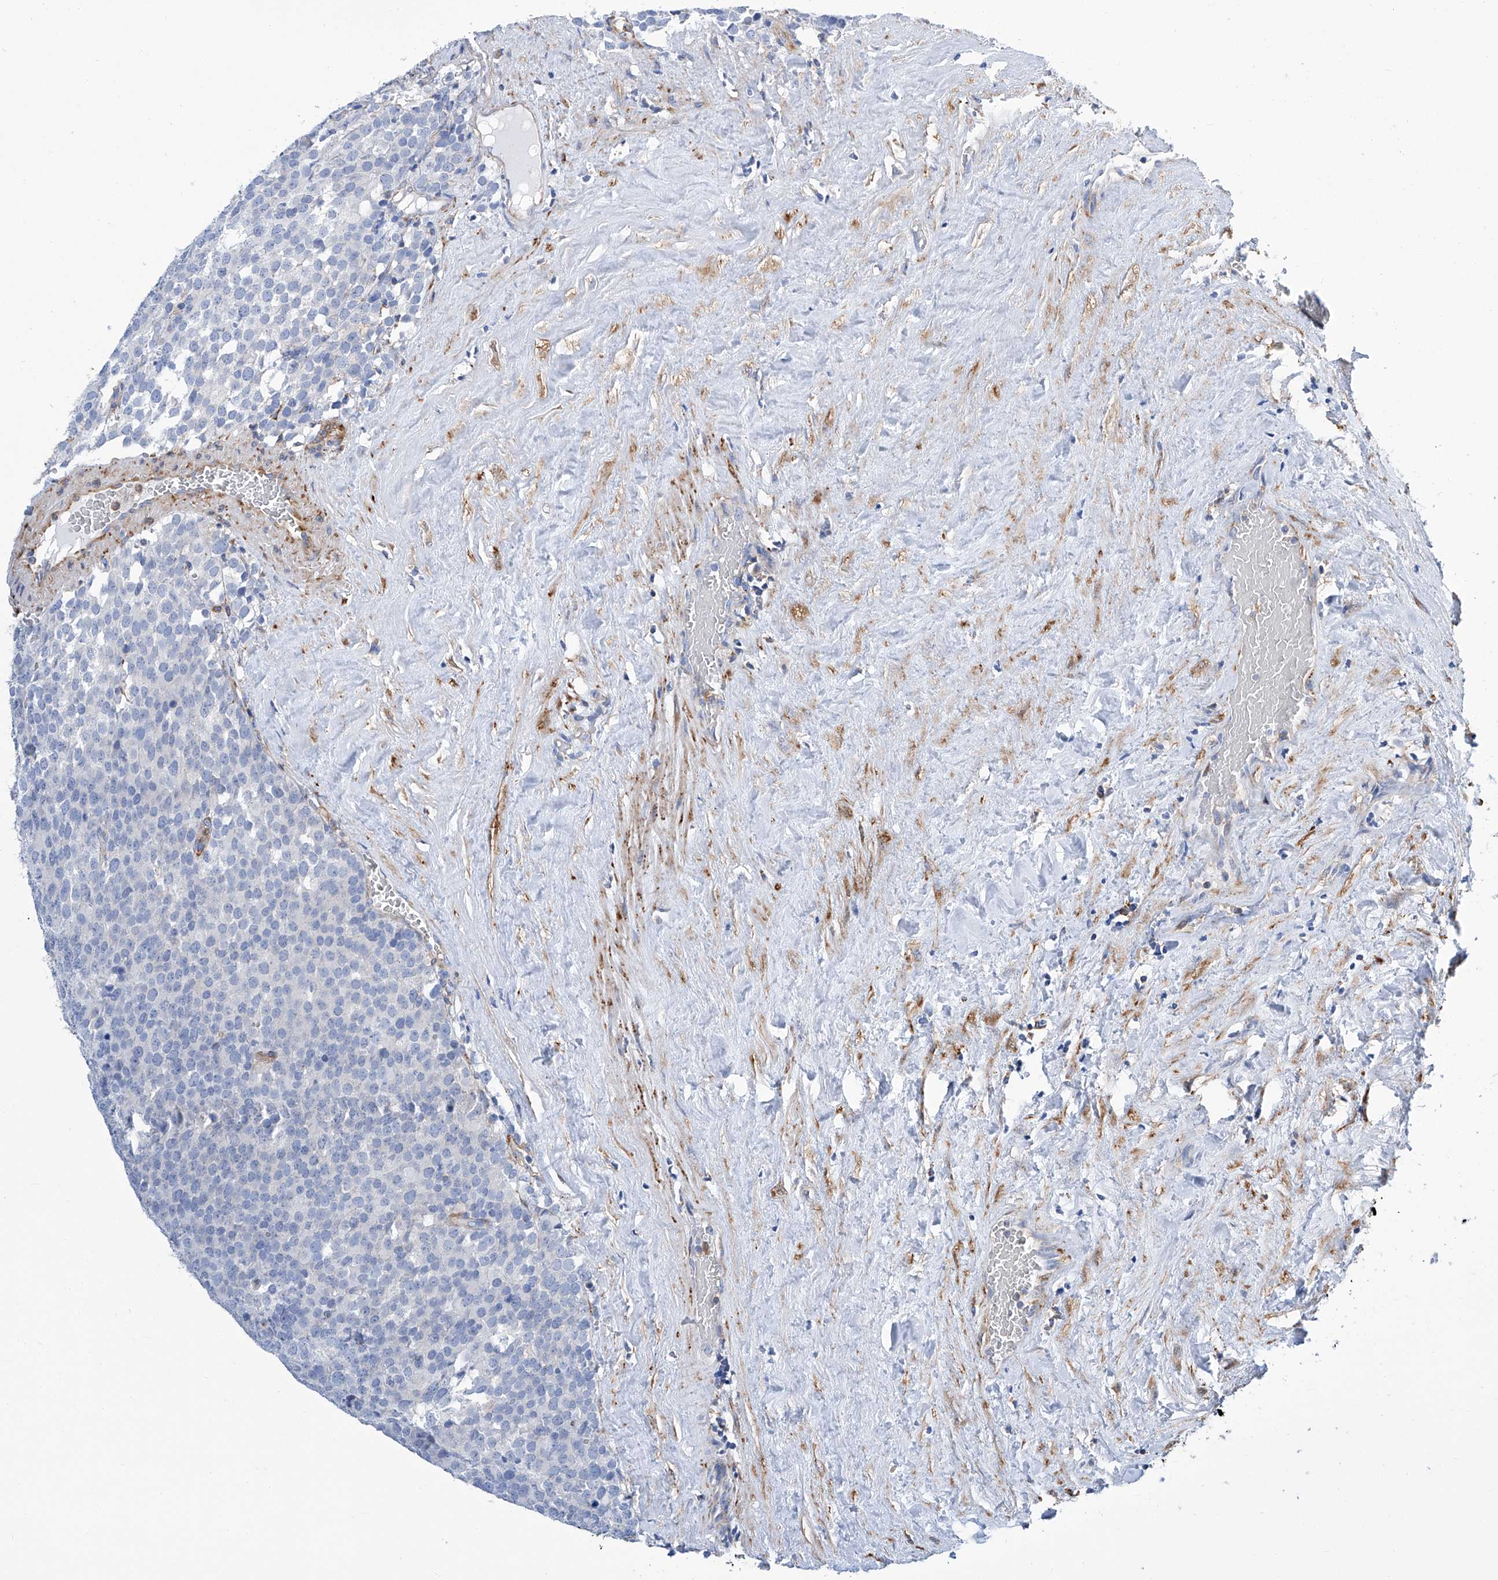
{"staining": {"intensity": "negative", "quantity": "none", "location": "none"}, "tissue": "testis cancer", "cell_type": "Tumor cells", "image_type": "cancer", "snomed": [{"axis": "morphology", "description": "Seminoma, NOS"}, {"axis": "topography", "description": "Testis"}], "caption": "A high-resolution histopathology image shows IHC staining of testis cancer, which demonstrates no significant expression in tumor cells. Nuclei are stained in blue.", "gene": "GPT", "patient": {"sex": "male", "age": 71}}